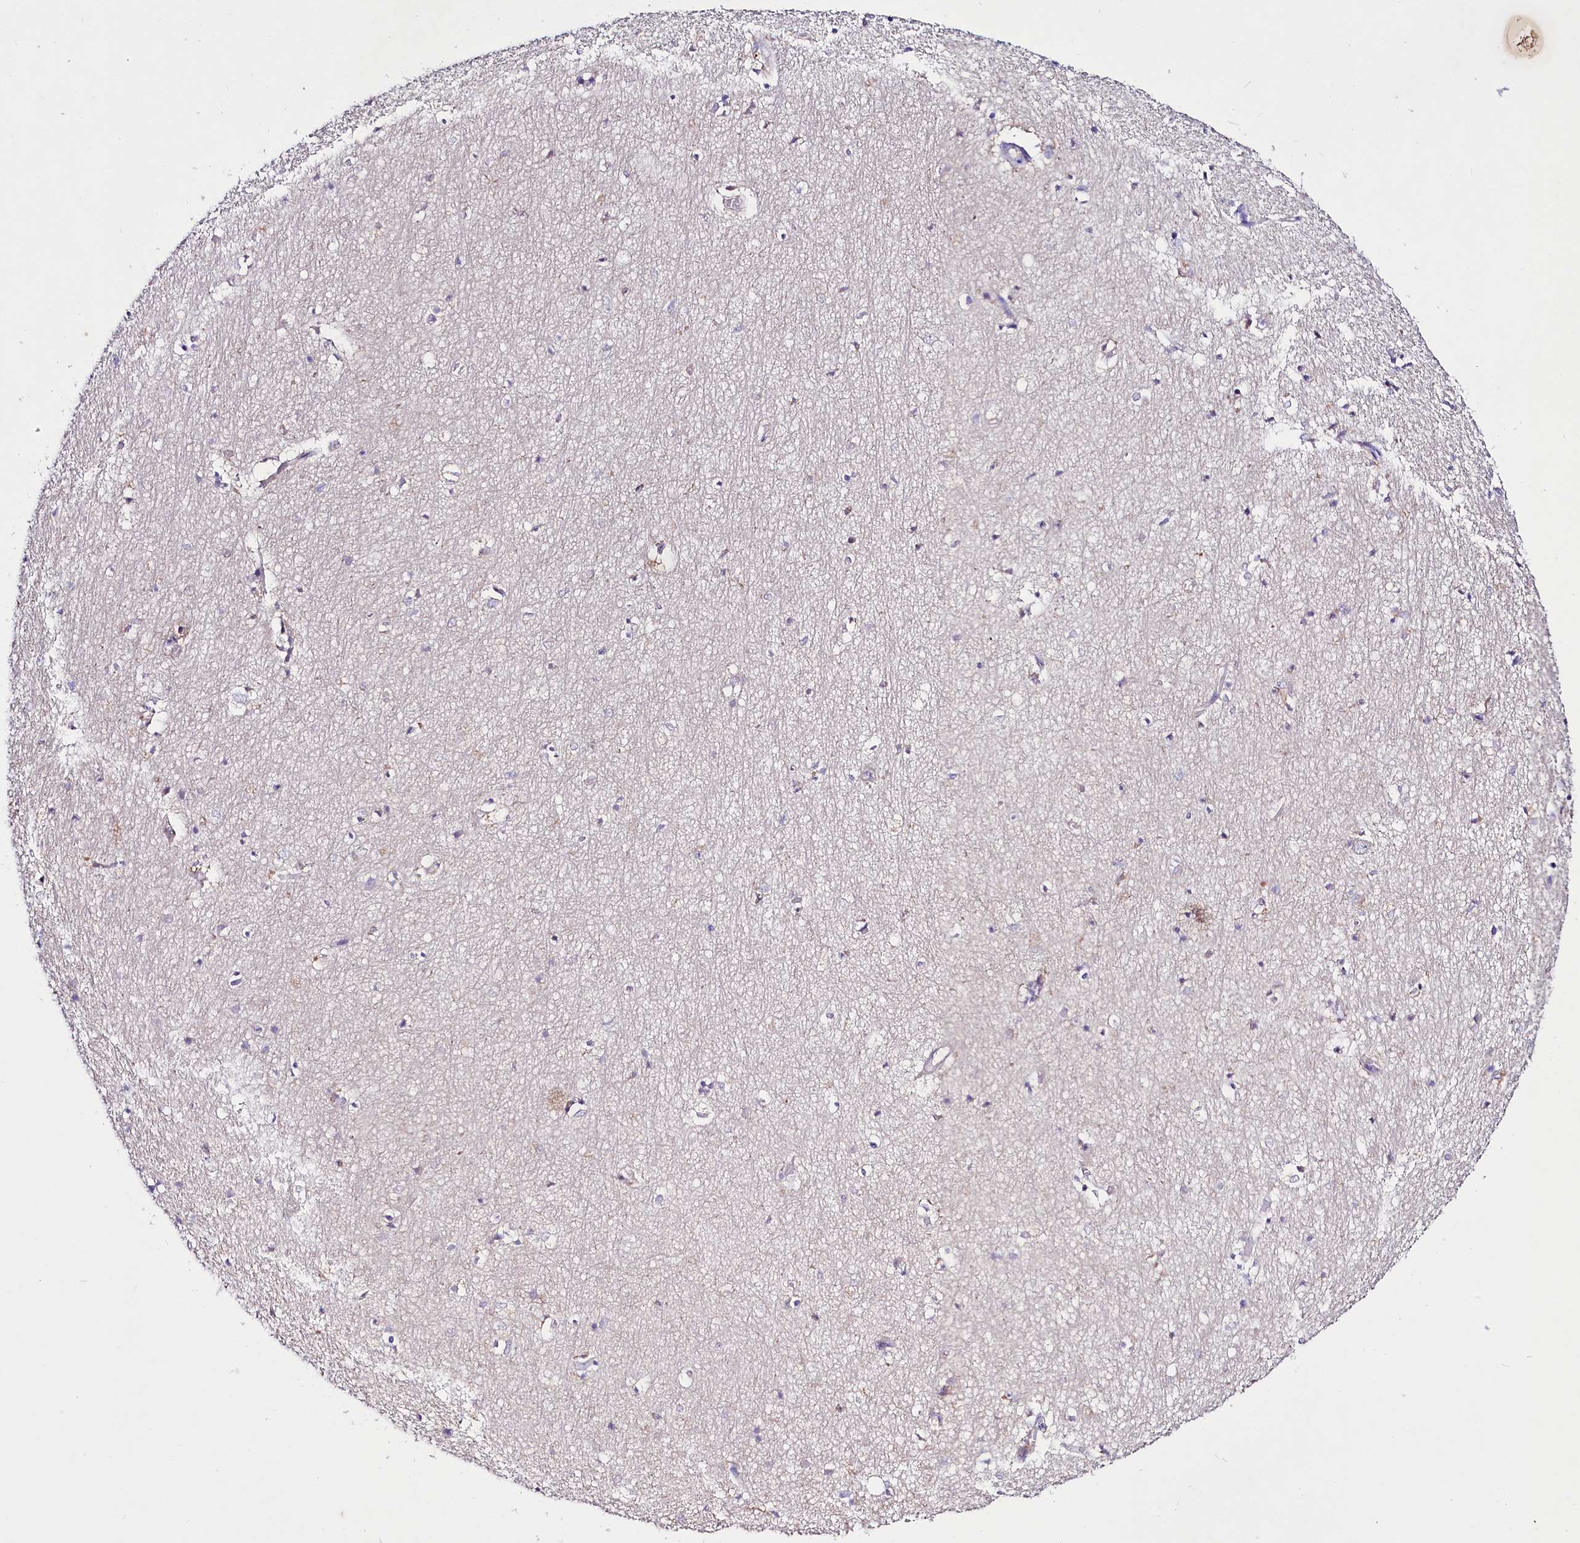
{"staining": {"intensity": "weak", "quantity": "<25%", "location": "cytoplasmic/membranous"}, "tissue": "hippocampus", "cell_type": "Glial cells", "image_type": "normal", "snomed": [{"axis": "morphology", "description": "Normal tissue, NOS"}, {"axis": "topography", "description": "Hippocampus"}], "caption": "IHC photomicrograph of benign hippocampus: human hippocampus stained with DAB (3,3'-diaminobenzidine) reveals no significant protein staining in glial cells. (Brightfield microscopy of DAB (3,3'-diaminobenzidine) immunohistochemistry at high magnification).", "gene": "ABHD5", "patient": {"sex": "female", "age": 64}}